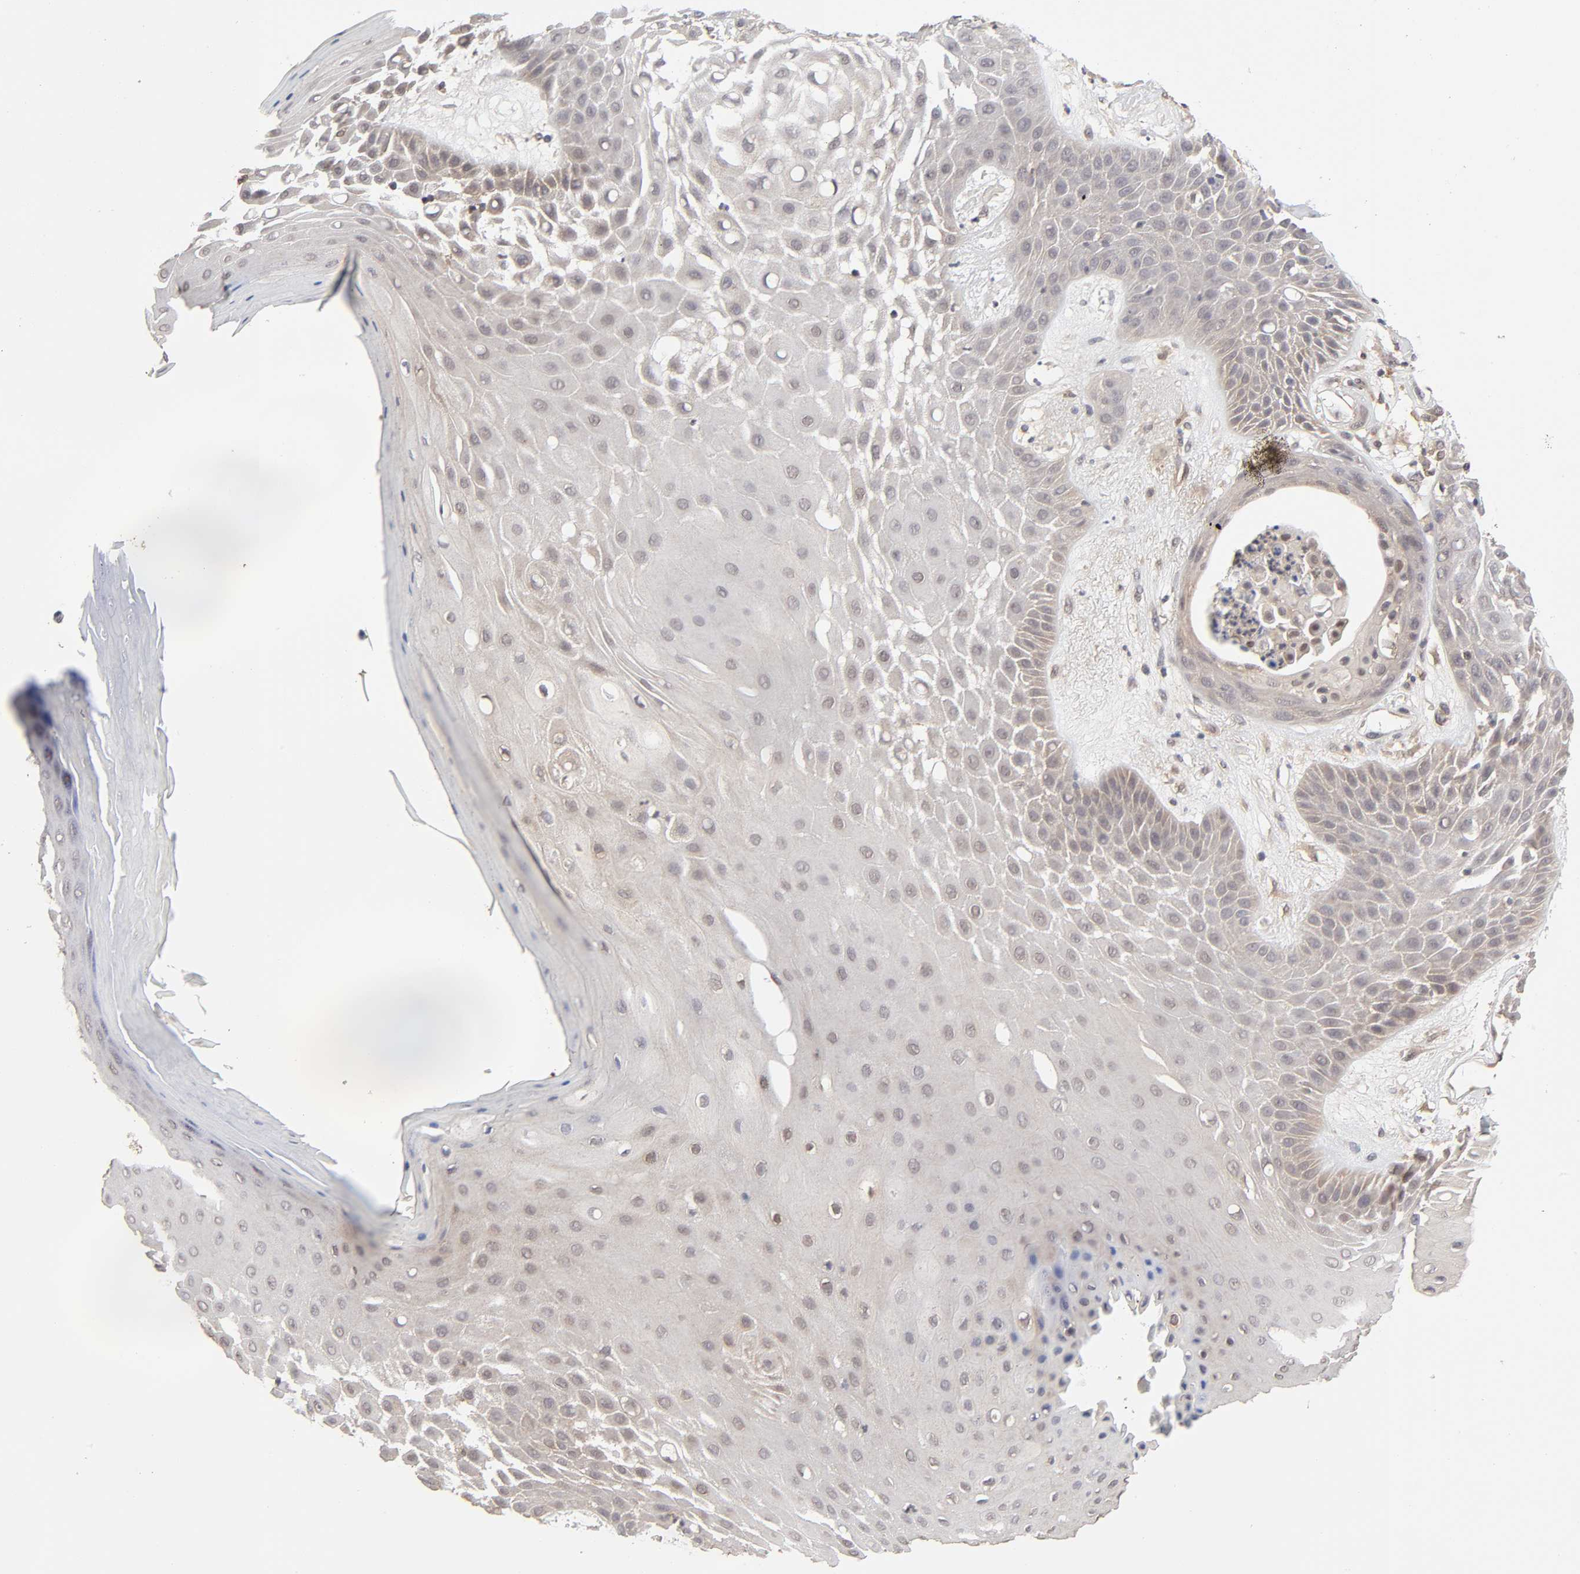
{"staining": {"intensity": "moderate", "quantity": ">75%", "location": "cytoplasmic/membranous"}, "tissue": "skin cancer", "cell_type": "Tumor cells", "image_type": "cancer", "snomed": [{"axis": "morphology", "description": "Squamous cell carcinoma, NOS"}, {"axis": "topography", "description": "Skin"}], "caption": "Brown immunohistochemical staining in human skin cancer (squamous cell carcinoma) exhibits moderate cytoplasmic/membranous positivity in about >75% of tumor cells.", "gene": "MAPK1", "patient": {"sex": "male", "age": 65}}